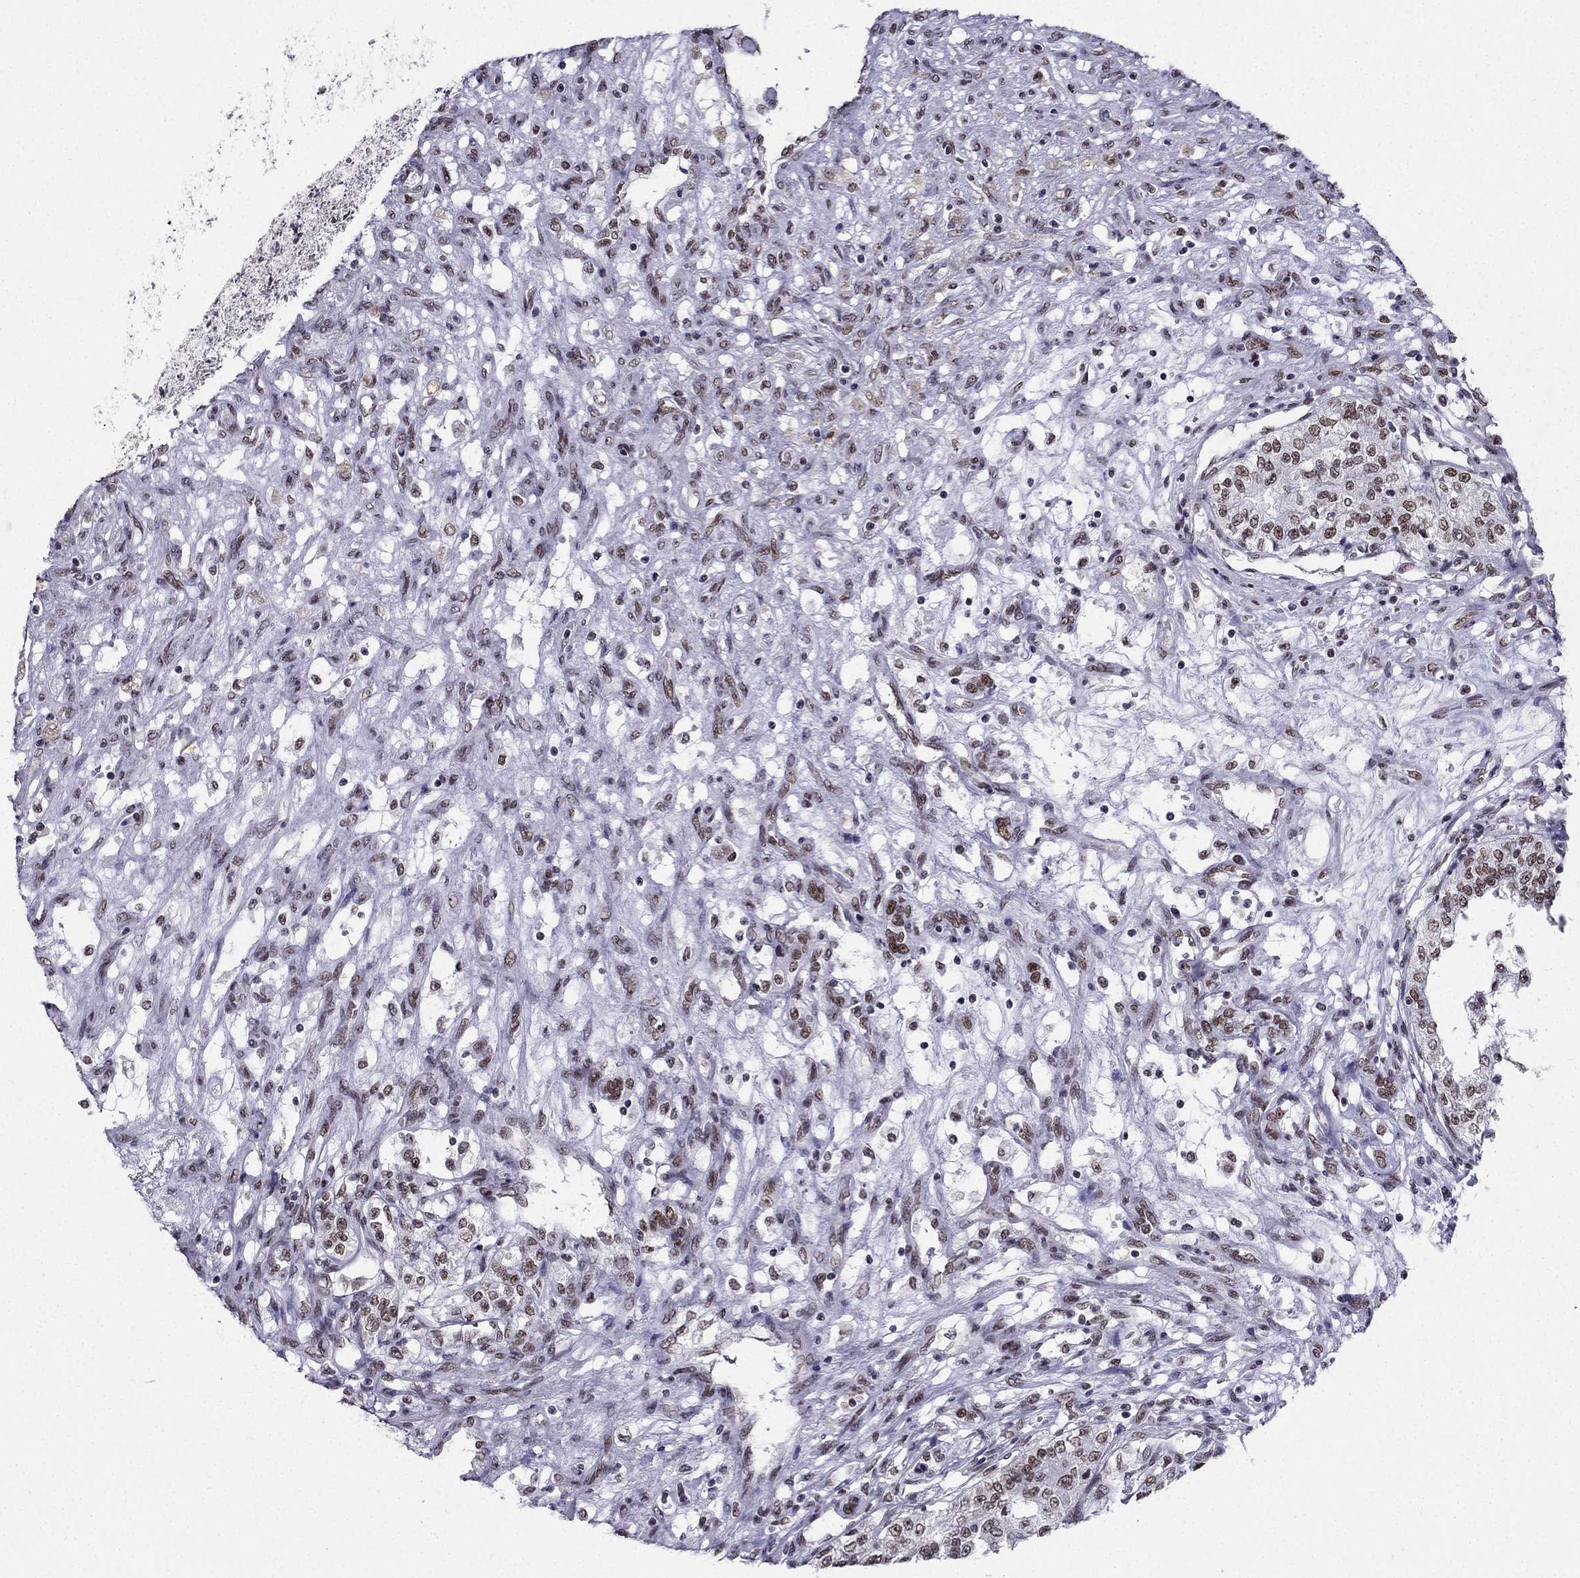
{"staining": {"intensity": "moderate", "quantity": "<25%", "location": "nuclear"}, "tissue": "renal cancer", "cell_type": "Tumor cells", "image_type": "cancer", "snomed": [{"axis": "morphology", "description": "Adenocarcinoma, NOS"}, {"axis": "topography", "description": "Kidney"}], "caption": "Renal adenocarcinoma stained with immunohistochemistry exhibits moderate nuclear expression in about <25% of tumor cells.", "gene": "ZNF420", "patient": {"sex": "female", "age": 63}}